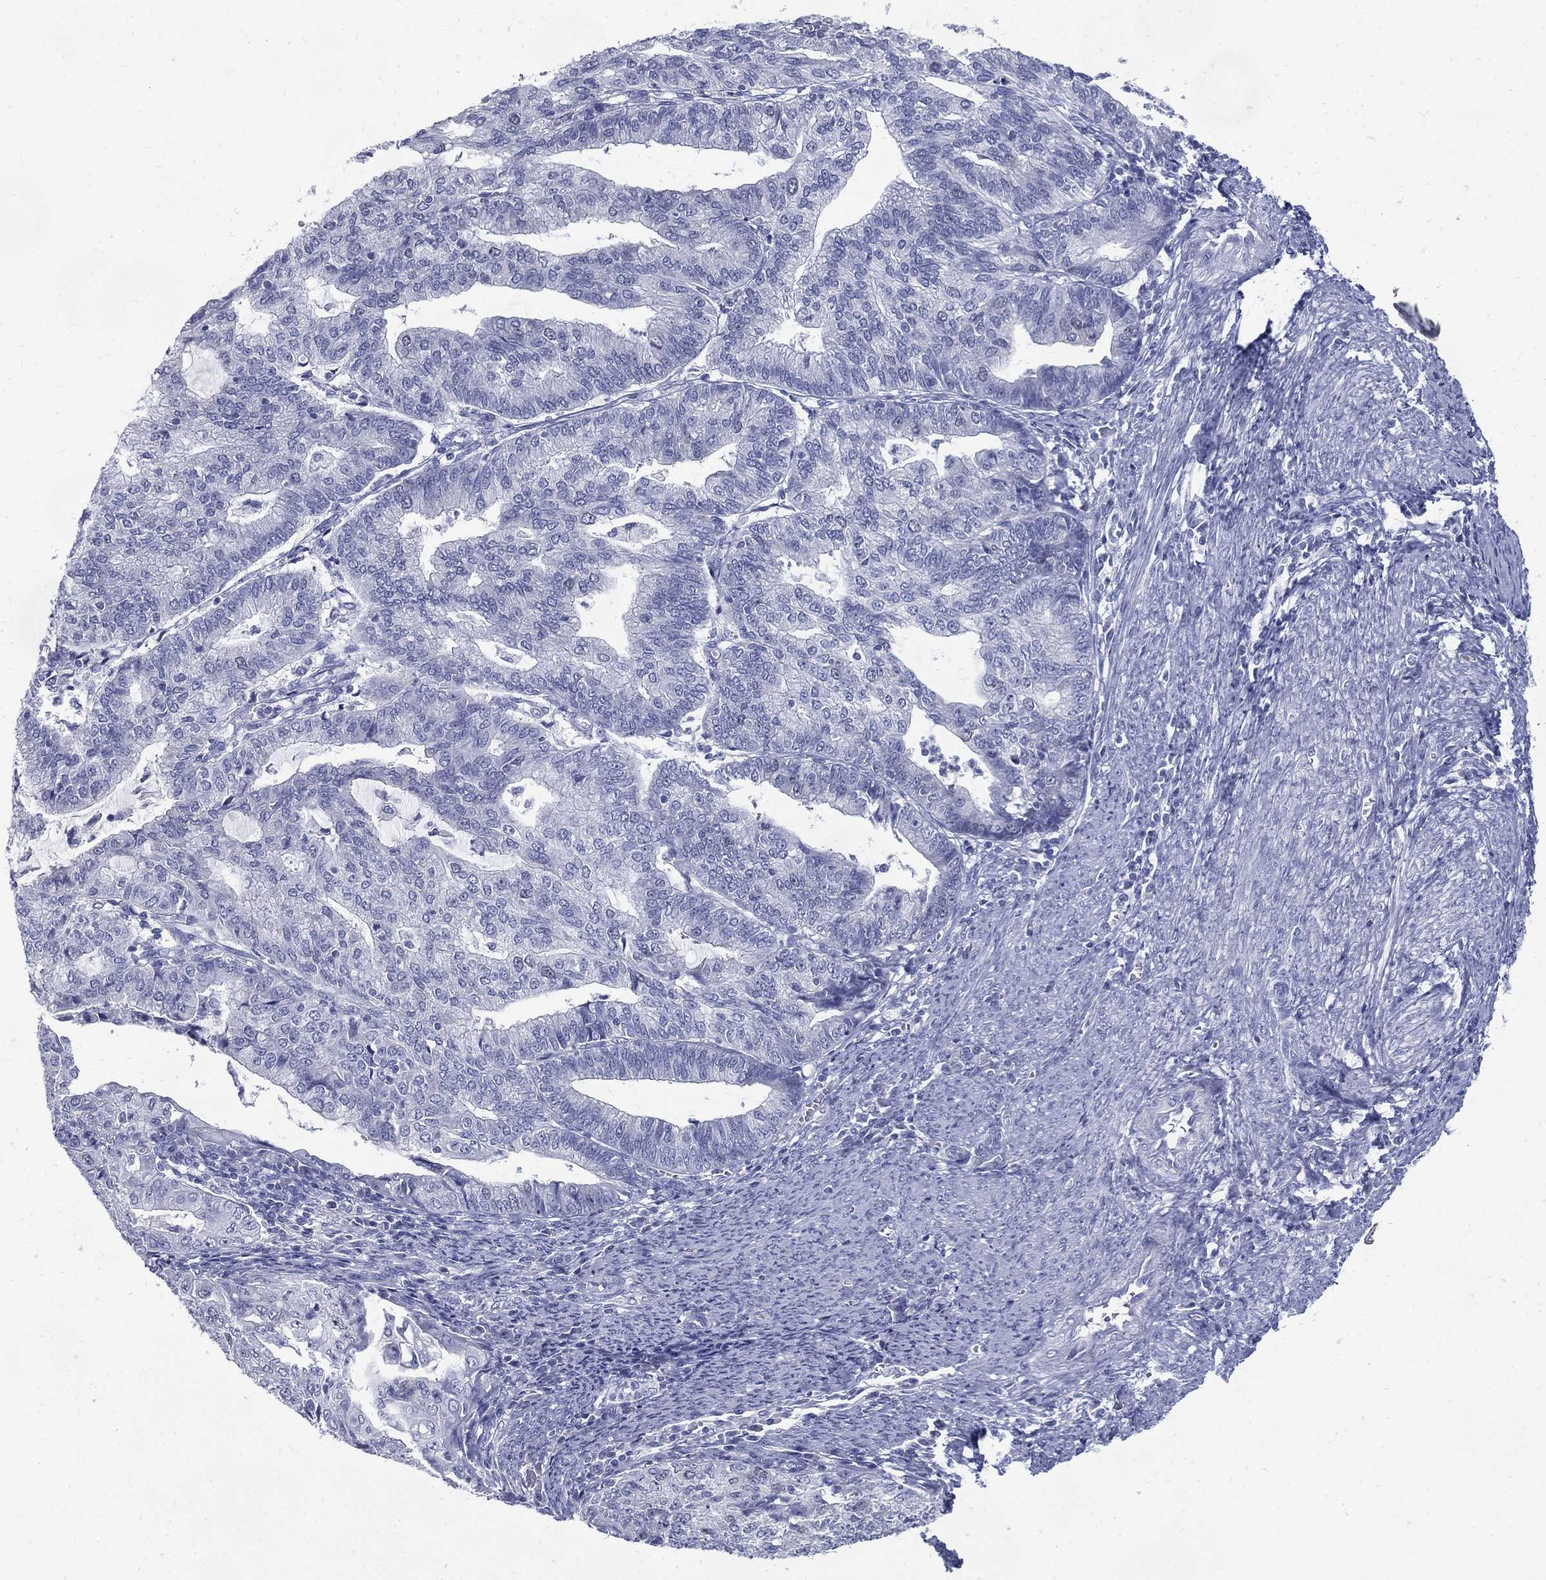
{"staining": {"intensity": "negative", "quantity": "none", "location": "none"}, "tissue": "endometrial cancer", "cell_type": "Tumor cells", "image_type": "cancer", "snomed": [{"axis": "morphology", "description": "Adenocarcinoma, NOS"}, {"axis": "topography", "description": "Endometrium"}], "caption": "Immunohistochemical staining of endometrial adenocarcinoma exhibits no significant staining in tumor cells.", "gene": "KIF2C", "patient": {"sex": "female", "age": 82}}